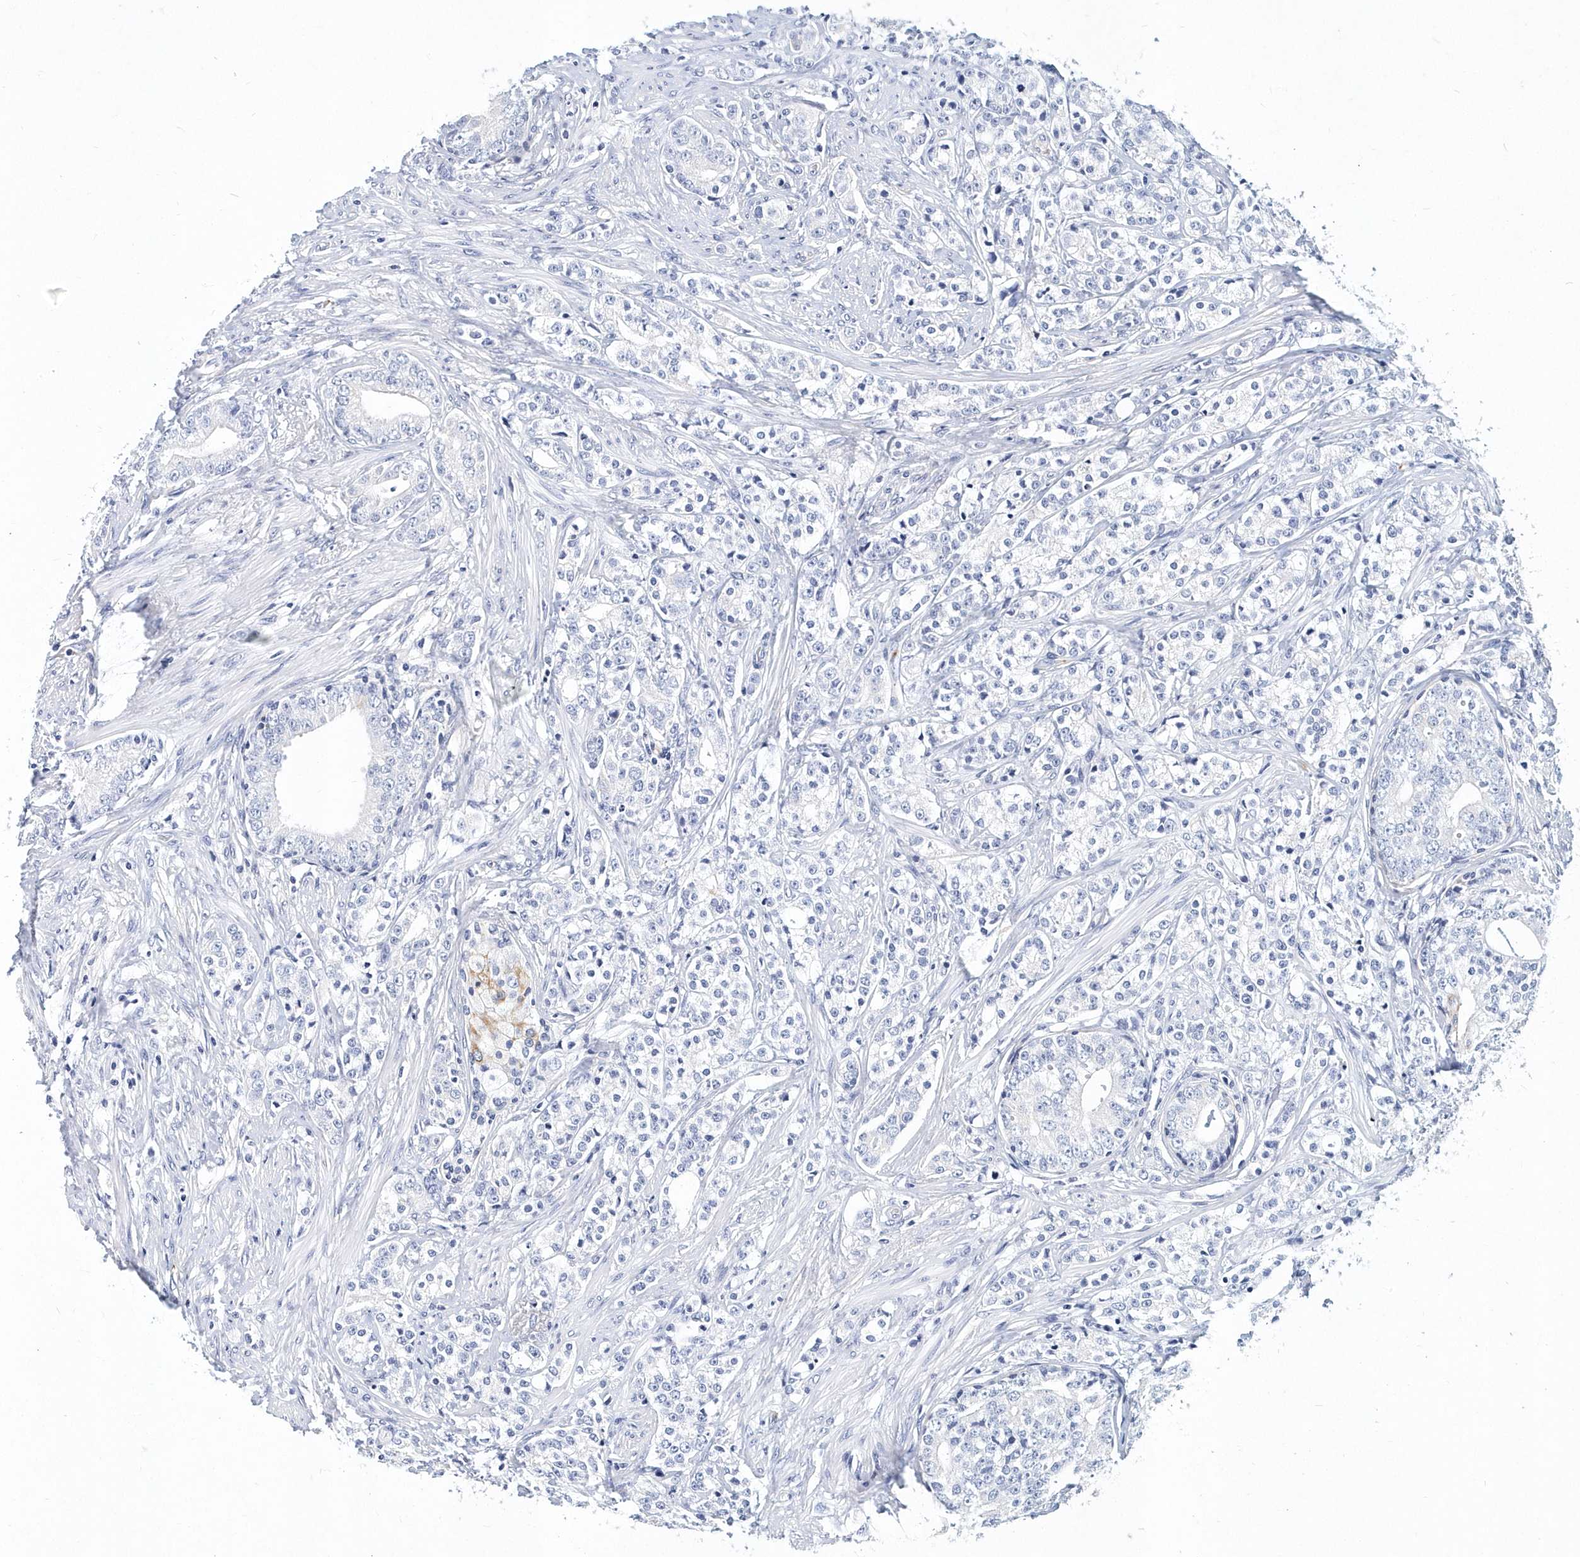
{"staining": {"intensity": "negative", "quantity": "none", "location": "none"}, "tissue": "prostate cancer", "cell_type": "Tumor cells", "image_type": "cancer", "snomed": [{"axis": "morphology", "description": "Adenocarcinoma, High grade"}, {"axis": "topography", "description": "Prostate"}], "caption": "Prostate cancer stained for a protein using immunohistochemistry displays no expression tumor cells.", "gene": "ITGA2B", "patient": {"sex": "male", "age": 69}}